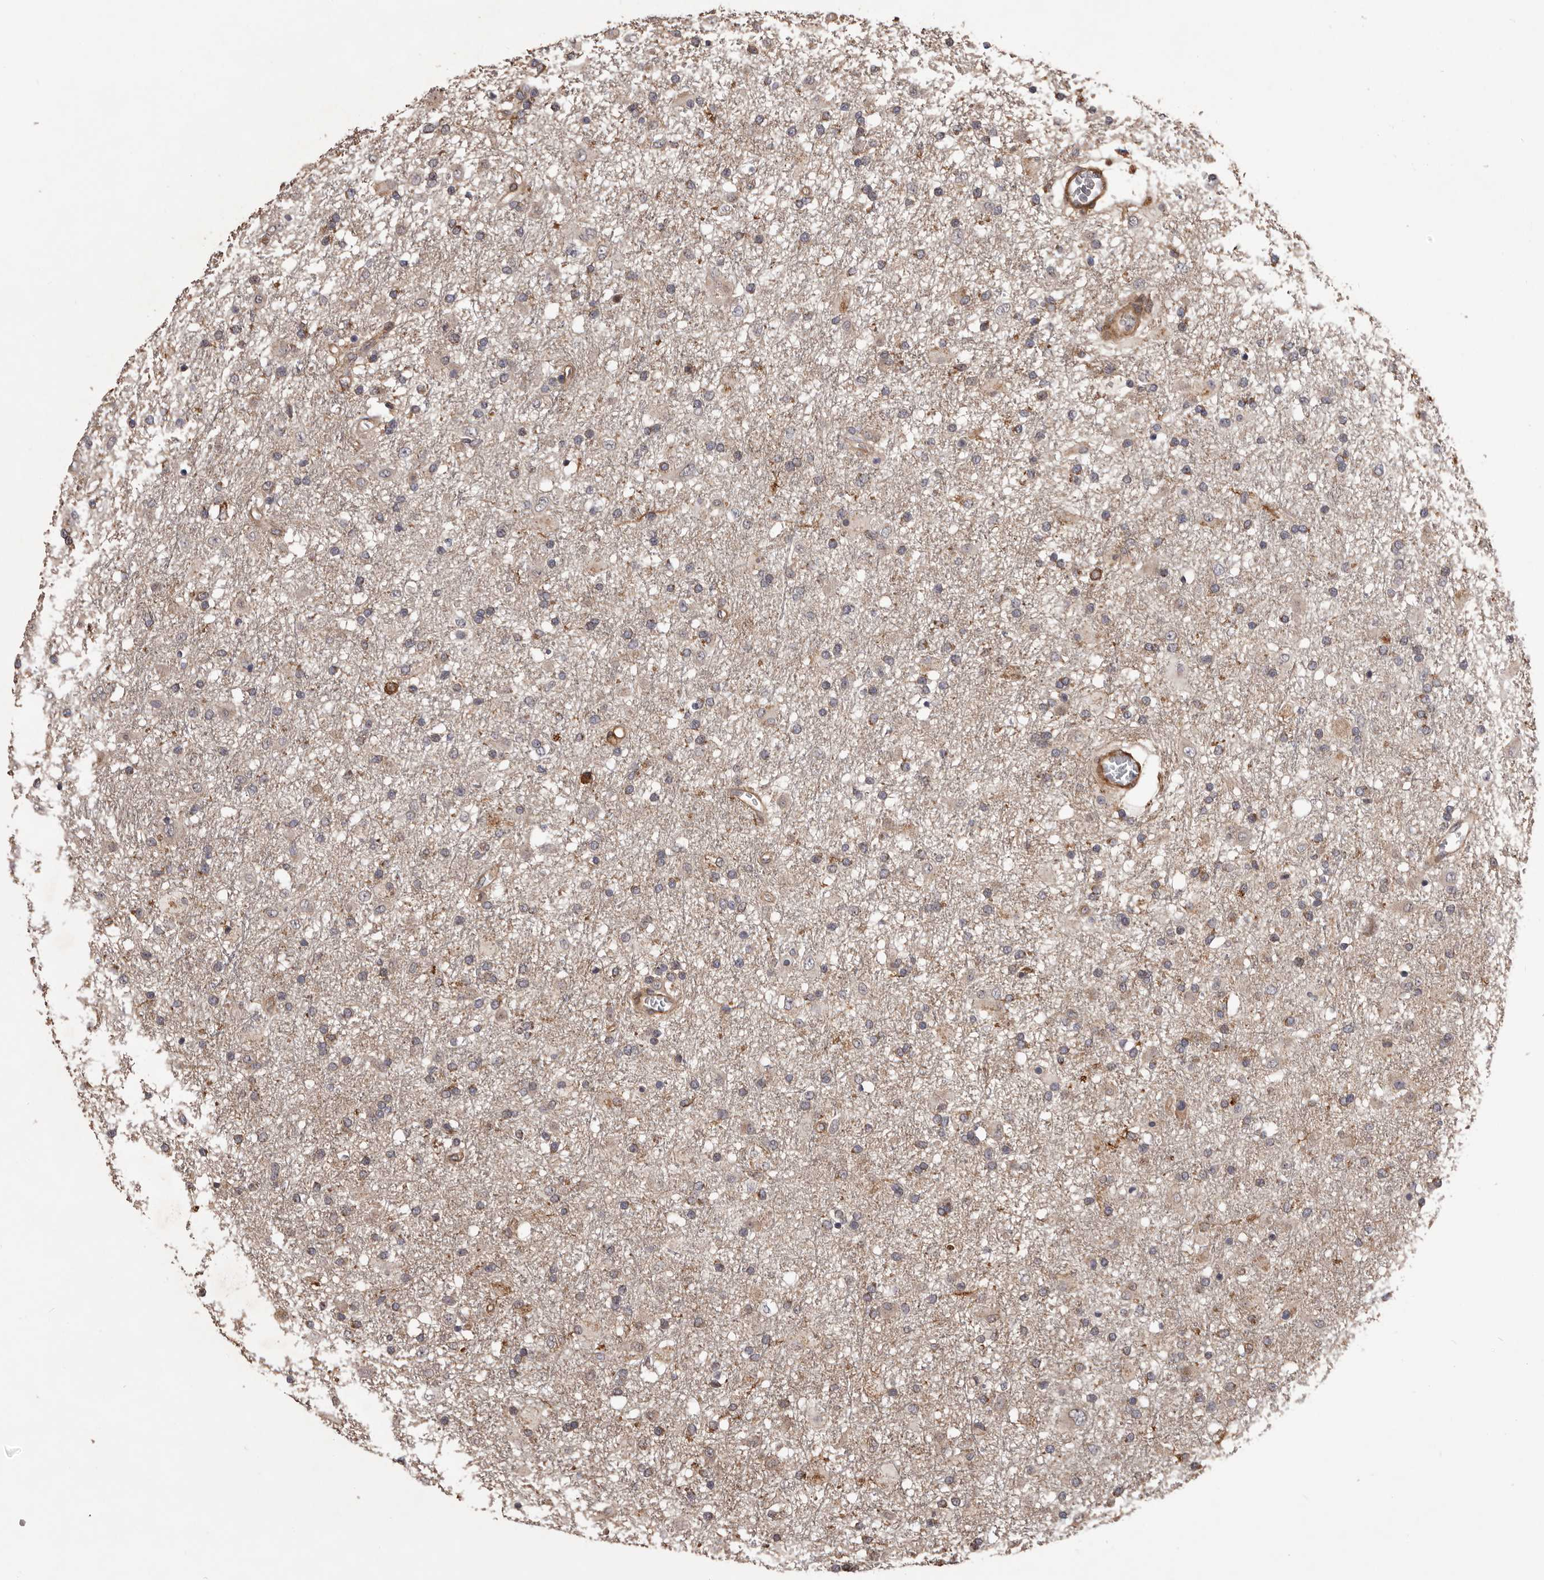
{"staining": {"intensity": "weak", "quantity": "25%-75%", "location": "cytoplasmic/membranous"}, "tissue": "glioma", "cell_type": "Tumor cells", "image_type": "cancer", "snomed": [{"axis": "morphology", "description": "Glioma, malignant, Low grade"}, {"axis": "topography", "description": "Brain"}], "caption": "High-power microscopy captured an immunohistochemistry image of malignant glioma (low-grade), revealing weak cytoplasmic/membranous positivity in approximately 25%-75% of tumor cells.", "gene": "ADAMTS2", "patient": {"sex": "male", "age": 65}}